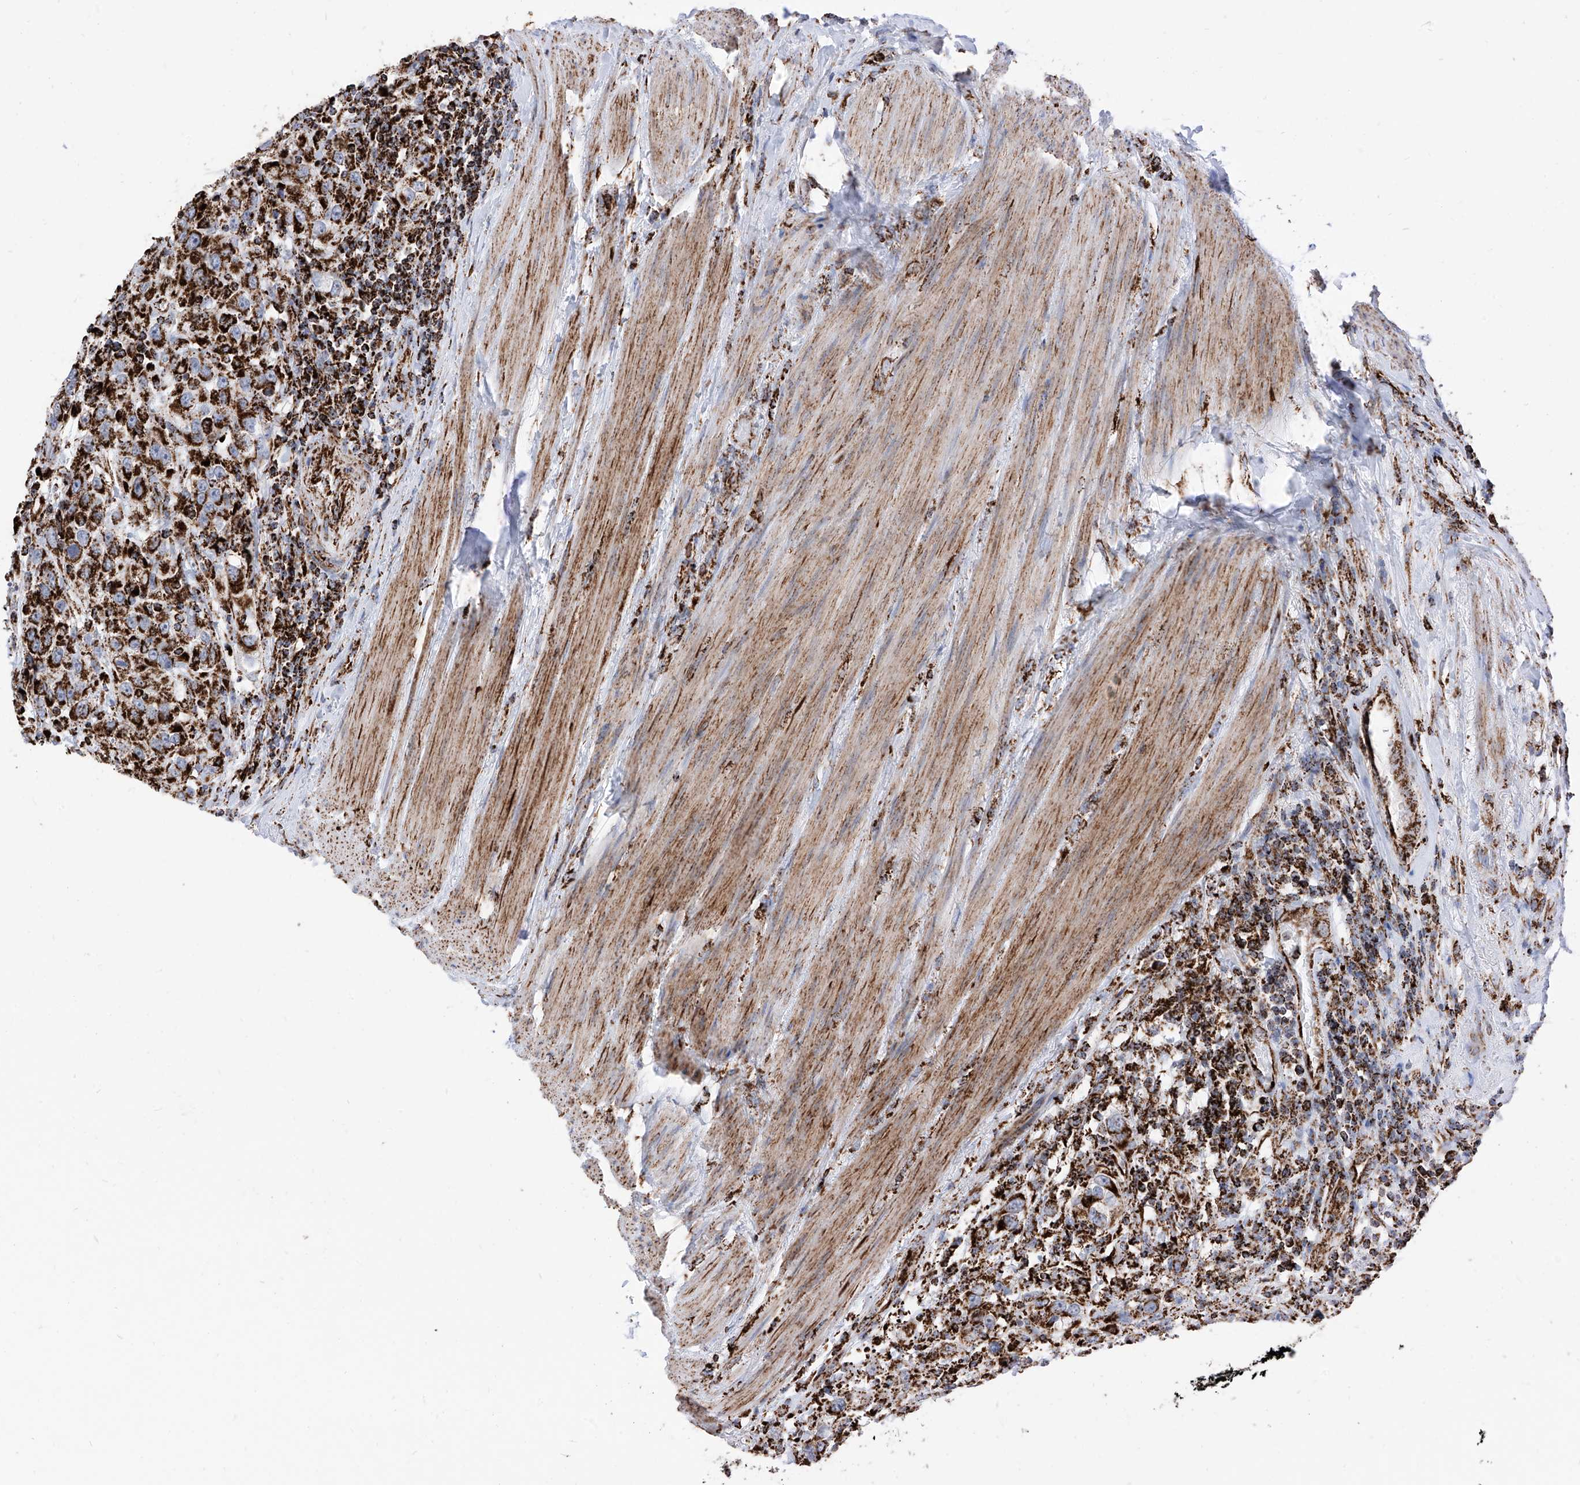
{"staining": {"intensity": "strong", "quantity": ">75%", "location": "cytoplasmic/membranous"}, "tissue": "urothelial cancer", "cell_type": "Tumor cells", "image_type": "cancer", "snomed": [{"axis": "morphology", "description": "Urothelial carcinoma, High grade"}, {"axis": "topography", "description": "Urinary bladder"}], "caption": "High-power microscopy captured an IHC histopathology image of urothelial cancer, revealing strong cytoplasmic/membranous staining in approximately >75% of tumor cells.", "gene": "COX5B", "patient": {"sex": "female", "age": 80}}